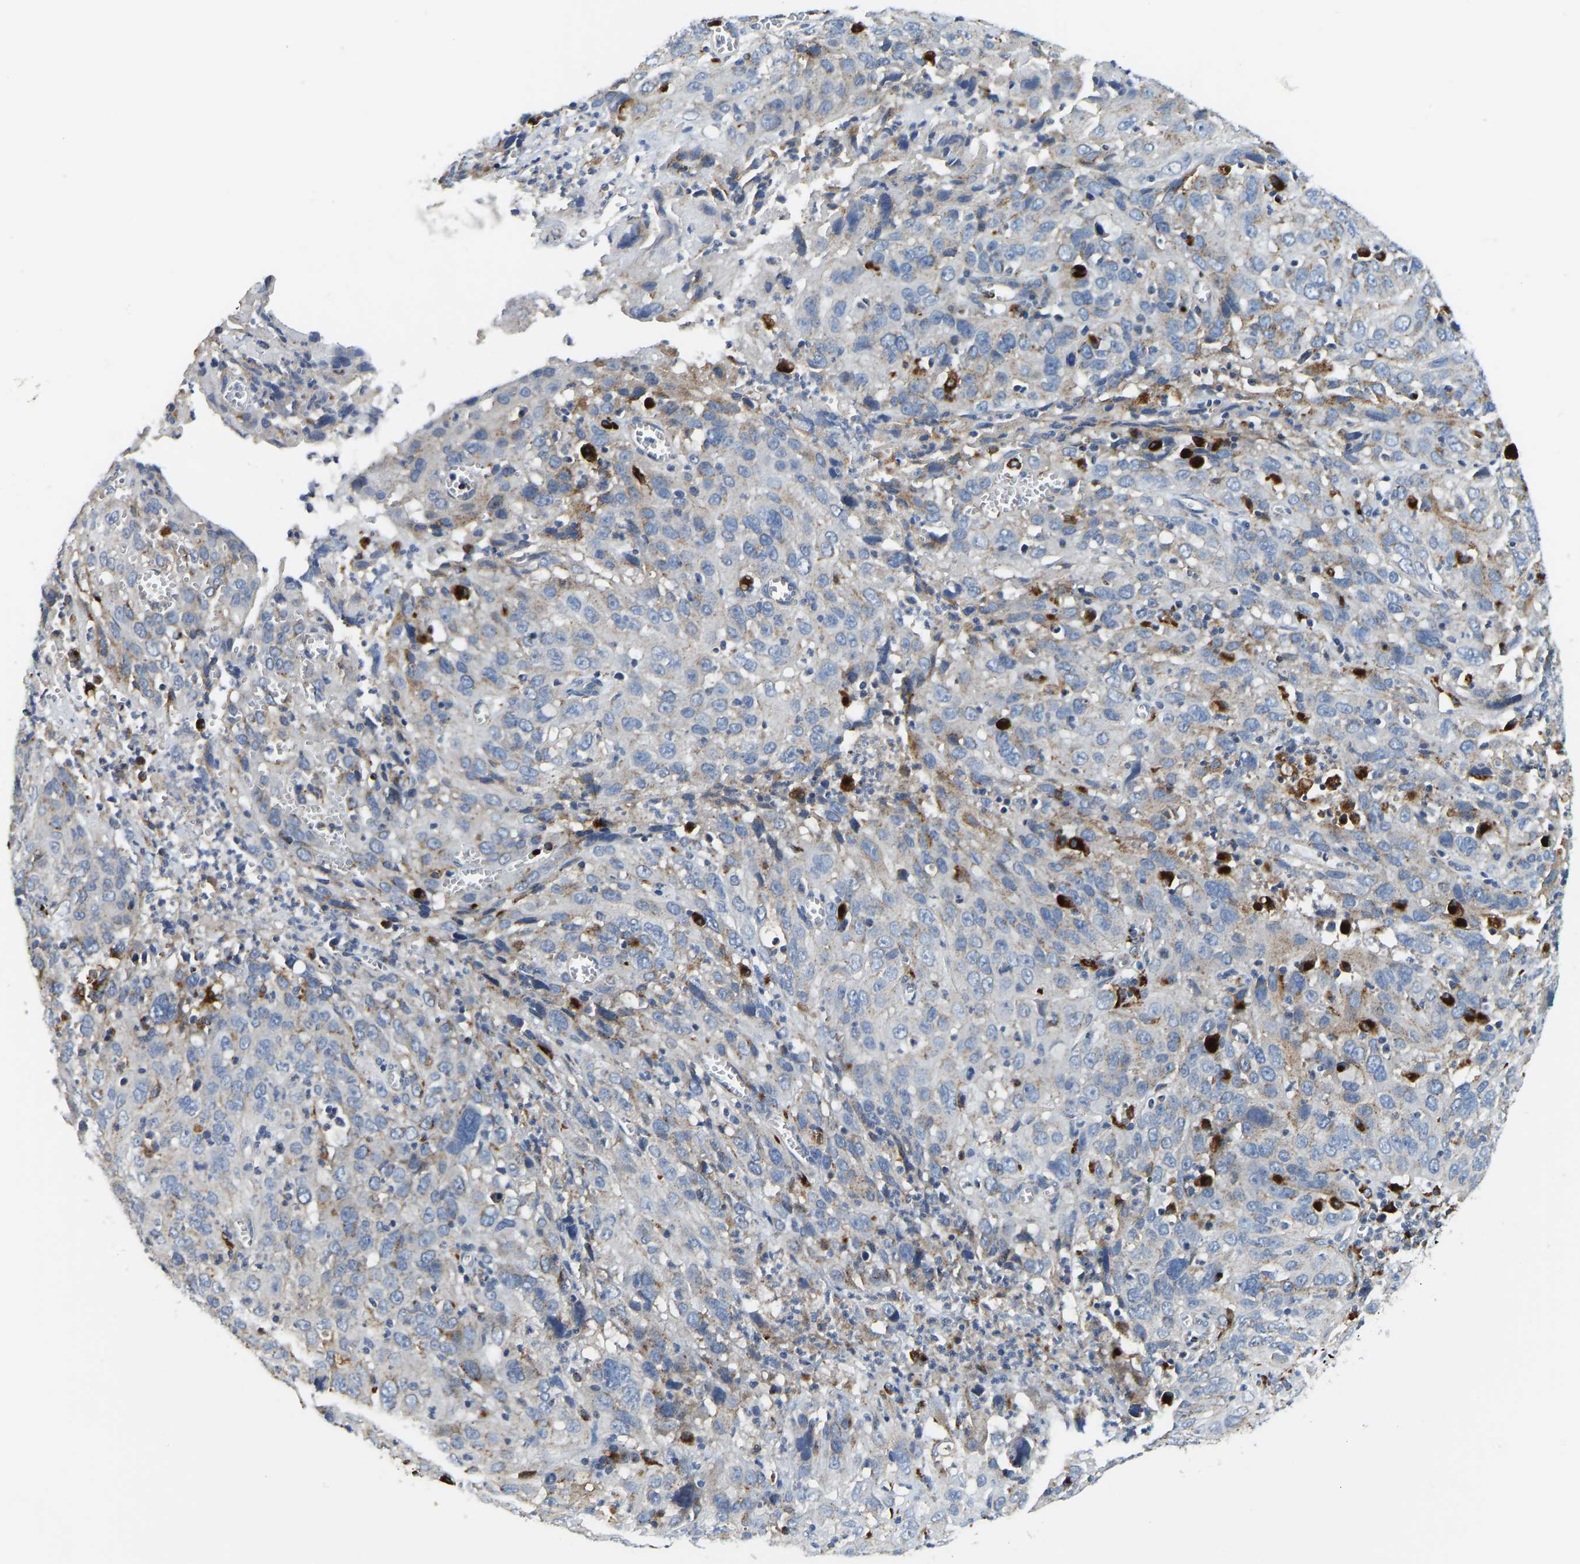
{"staining": {"intensity": "moderate", "quantity": "<25%", "location": "cytoplasmic/membranous"}, "tissue": "cervical cancer", "cell_type": "Tumor cells", "image_type": "cancer", "snomed": [{"axis": "morphology", "description": "Squamous cell carcinoma, NOS"}, {"axis": "topography", "description": "Cervix"}], "caption": "This micrograph demonstrates immunohistochemistry staining of human squamous cell carcinoma (cervical), with low moderate cytoplasmic/membranous expression in approximately <25% of tumor cells.", "gene": "ATP6V1E1", "patient": {"sex": "female", "age": 32}}